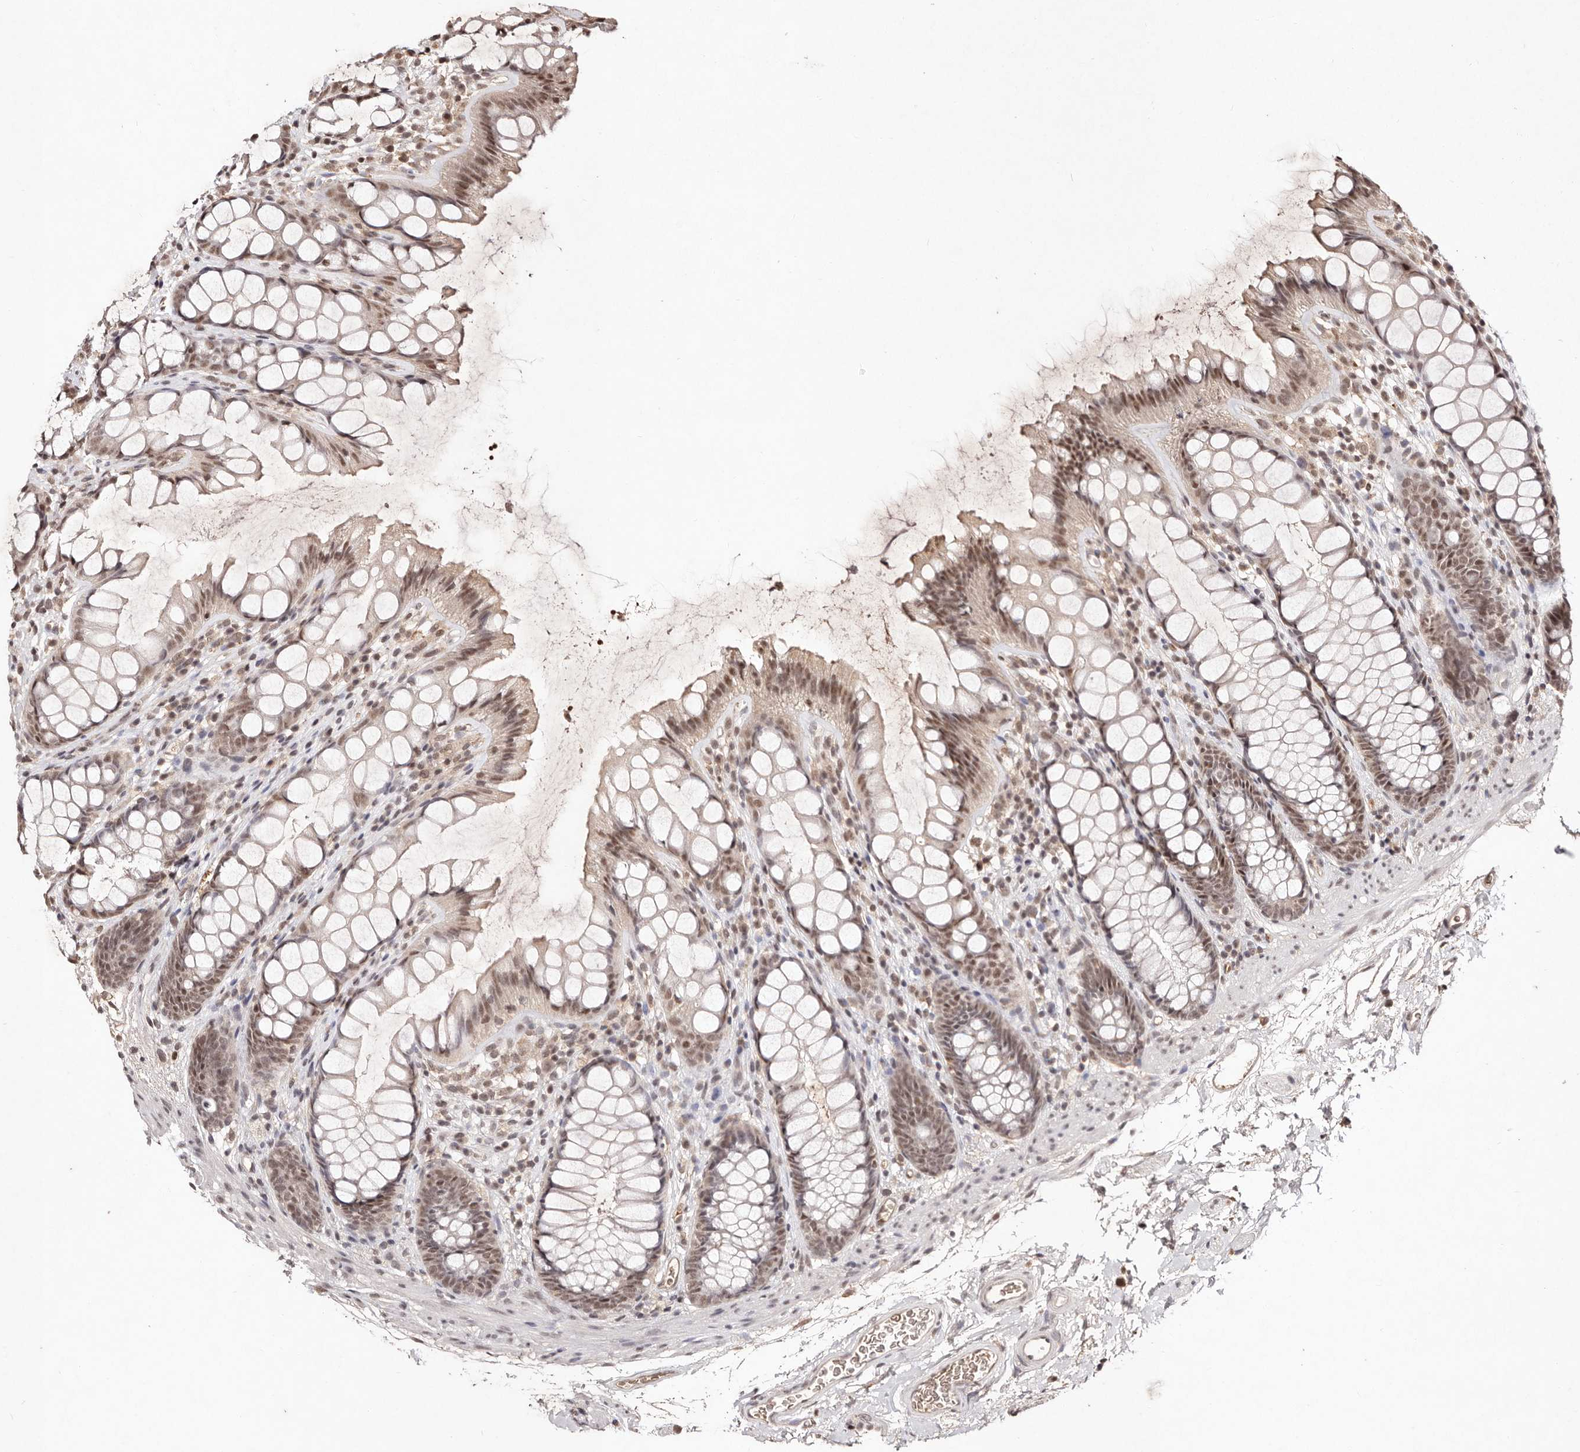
{"staining": {"intensity": "moderate", "quantity": ">75%", "location": "nuclear"}, "tissue": "rectum", "cell_type": "Glandular cells", "image_type": "normal", "snomed": [{"axis": "morphology", "description": "Normal tissue, NOS"}, {"axis": "topography", "description": "Rectum"}], "caption": "A histopathology image of human rectum stained for a protein demonstrates moderate nuclear brown staining in glandular cells.", "gene": "BICRAL", "patient": {"sex": "female", "age": 65}}